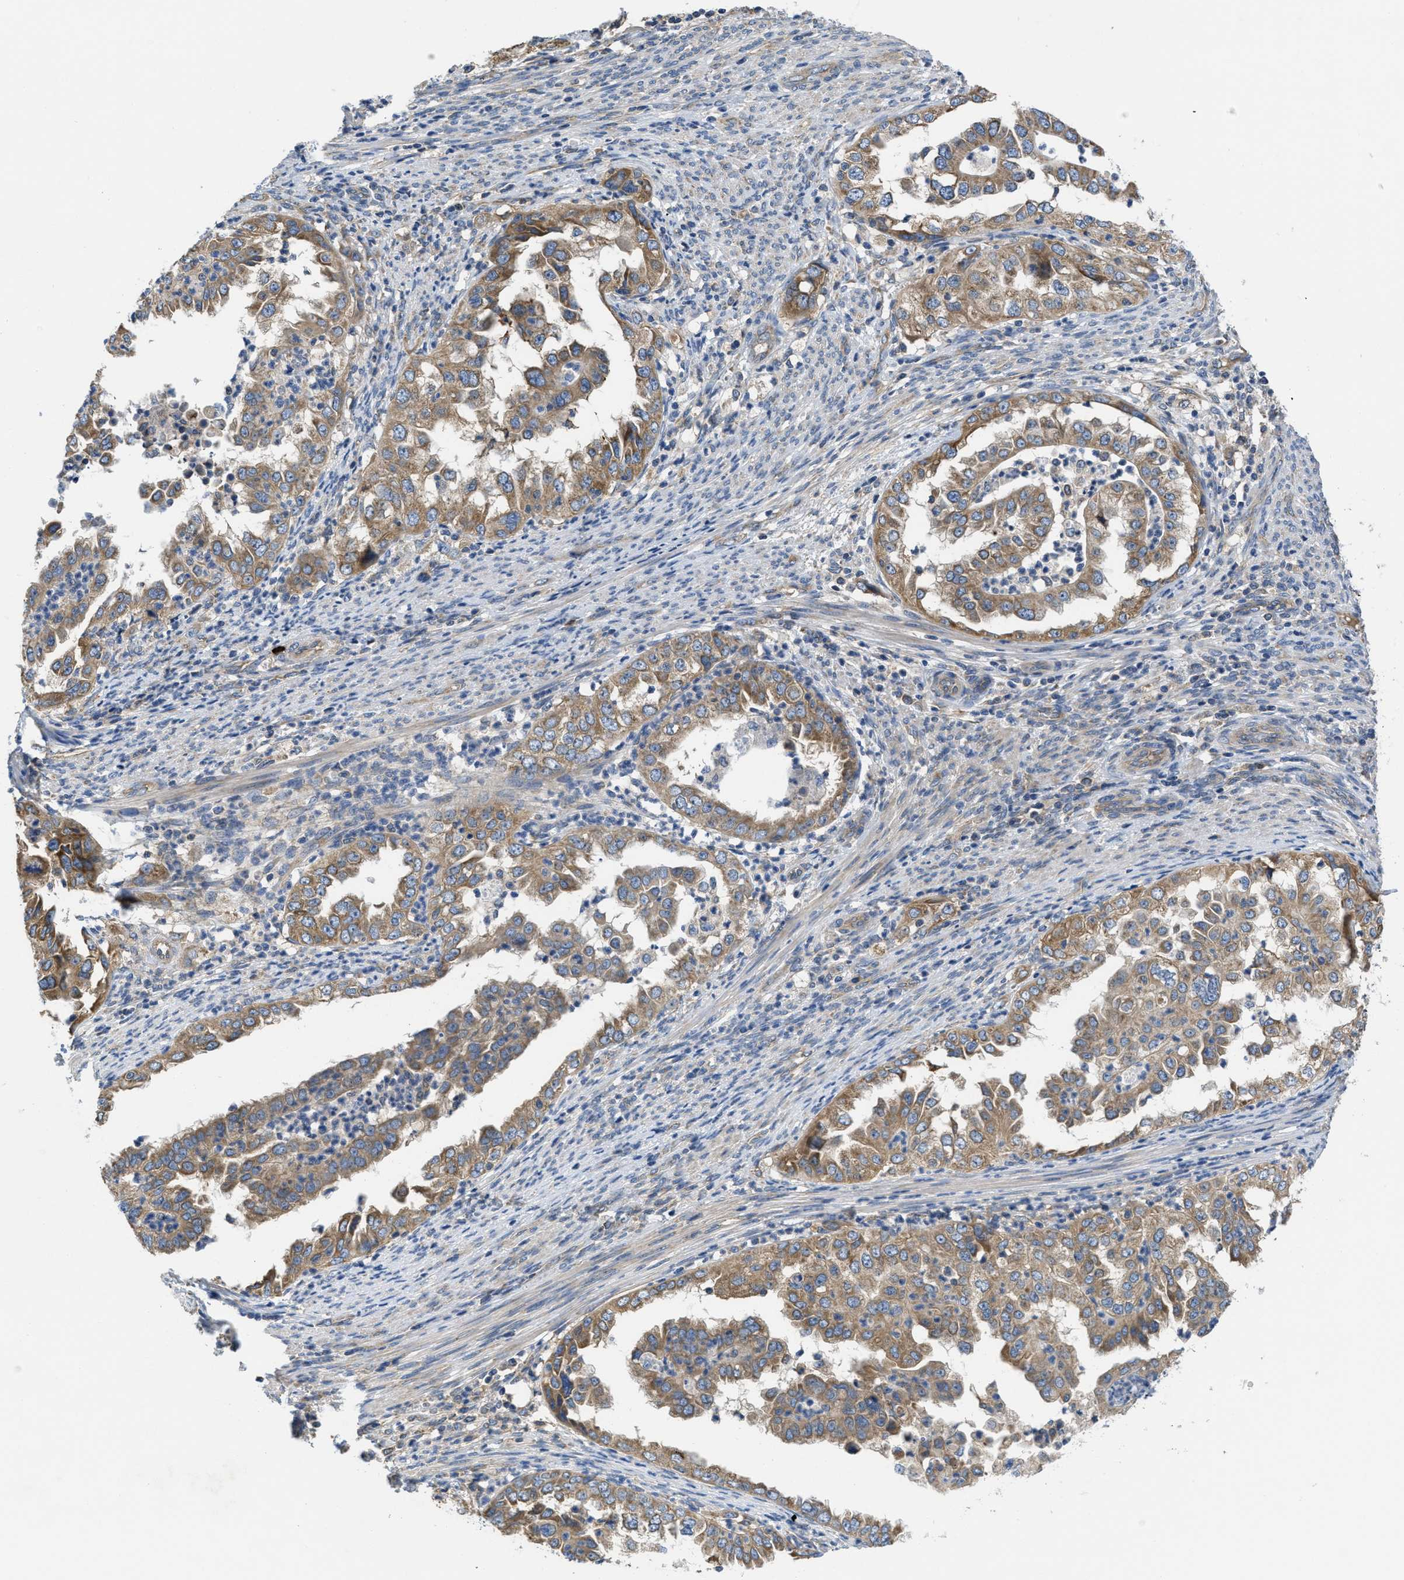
{"staining": {"intensity": "moderate", "quantity": ">75%", "location": "cytoplasmic/membranous"}, "tissue": "endometrial cancer", "cell_type": "Tumor cells", "image_type": "cancer", "snomed": [{"axis": "morphology", "description": "Adenocarcinoma, NOS"}, {"axis": "topography", "description": "Endometrium"}], "caption": "Immunohistochemistry (IHC) histopathology image of neoplastic tissue: adenocarcinoma (endometrial) stained using immunohistochemistry reveals medium levels of moderate protein expression localized specifically in the cytoplasmic/membranous of tumor cells, appearing as a cytoplasmic/membranous brown color.", "gene": "GALK1", "patient": {"sex": "female", "age": 85}}